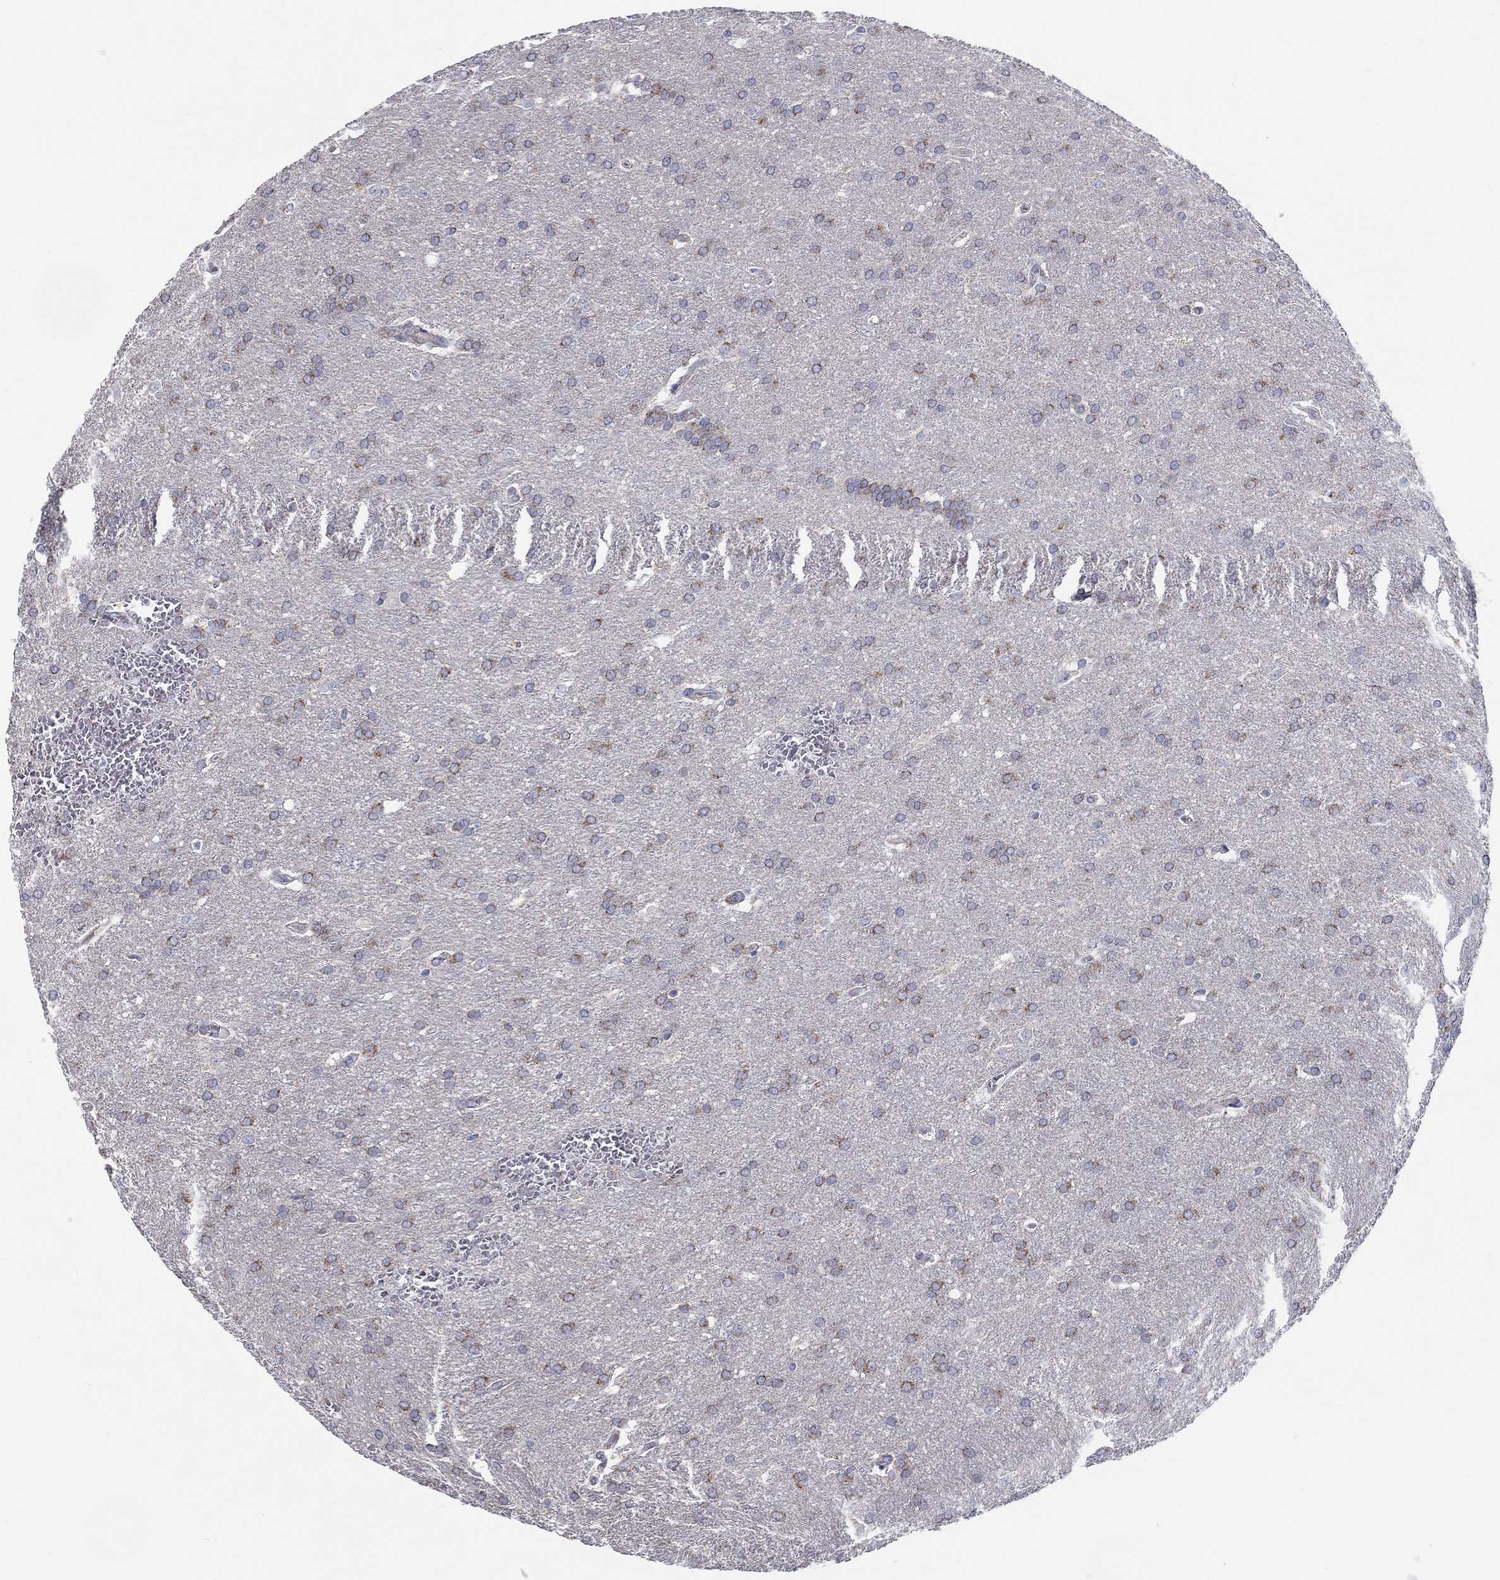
{"staining": {"intensity": "strong", "quantity": "<25%", "location": "cytoplasmic/membranous"}, "tissue": "glioma", "cell_type": "Tumor cells", "image_type": "cancer", "snomed": [{"axis": "morphology", "description": "Glioma, malignant, Low grade"}, {"axis": "topography", "description": "Brain"}], "caption": "A medium amount of strong cytoplasmic/membranous staining is present in about <25% of tumor cells in low-grade glioma (malignant) tissue.", "gene": "BCO2", "patient": {"sex": "female", "age": 32}}